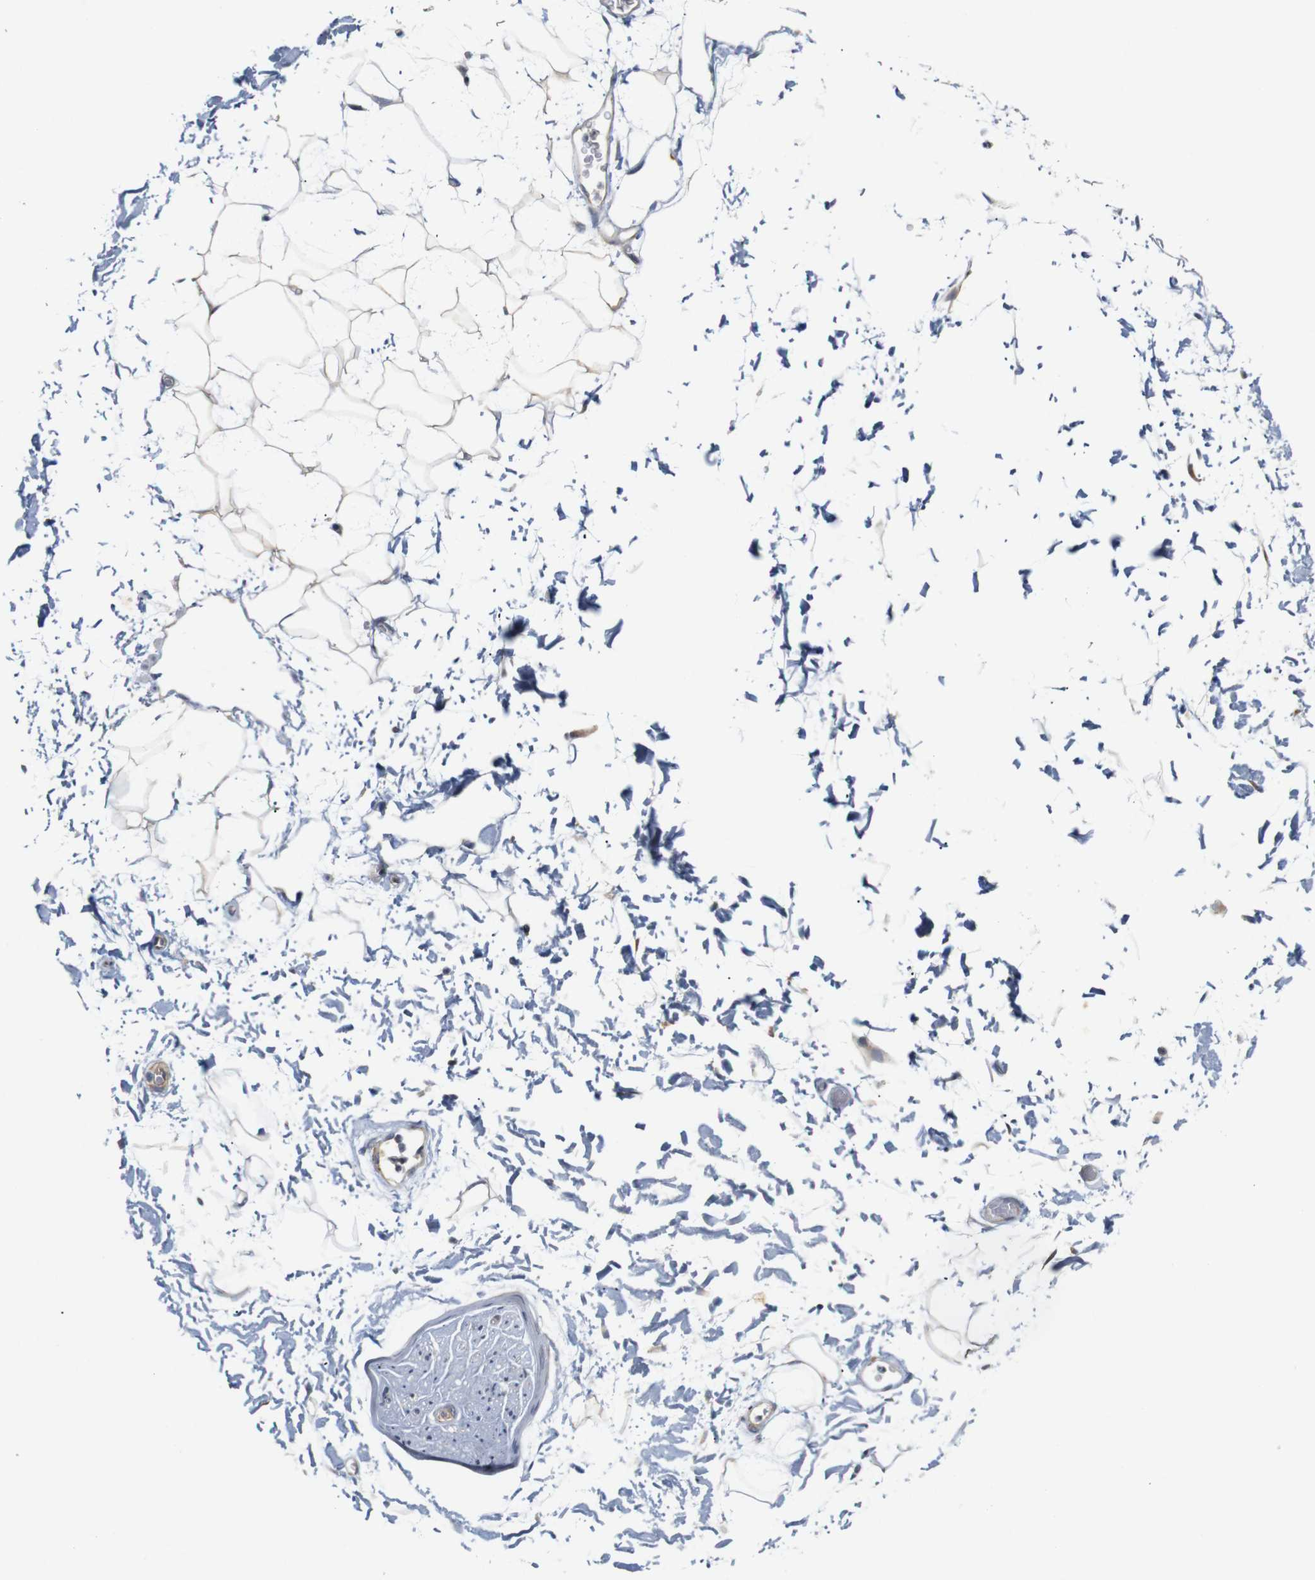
{"staining": {"intensity": "weak", "quantity": "<25%", "location": "cytoplasmic/membranous"}, "tissue": "adipose tissue", "cell_type": "Adipocytes", "image_type": "normal", "snomed": [{"axis": "morphology", "description": "Normal tissue, NOS"}, {"axis": "topography", "description": "Soft tissue"}], "caption": "Adipocytes are negative for protein expression in benign human adipose tissue. (IHC, brightfield microscopy, high magnification).", "gene": "CYB561", "patient": {"sex": "male", "age": 72}}